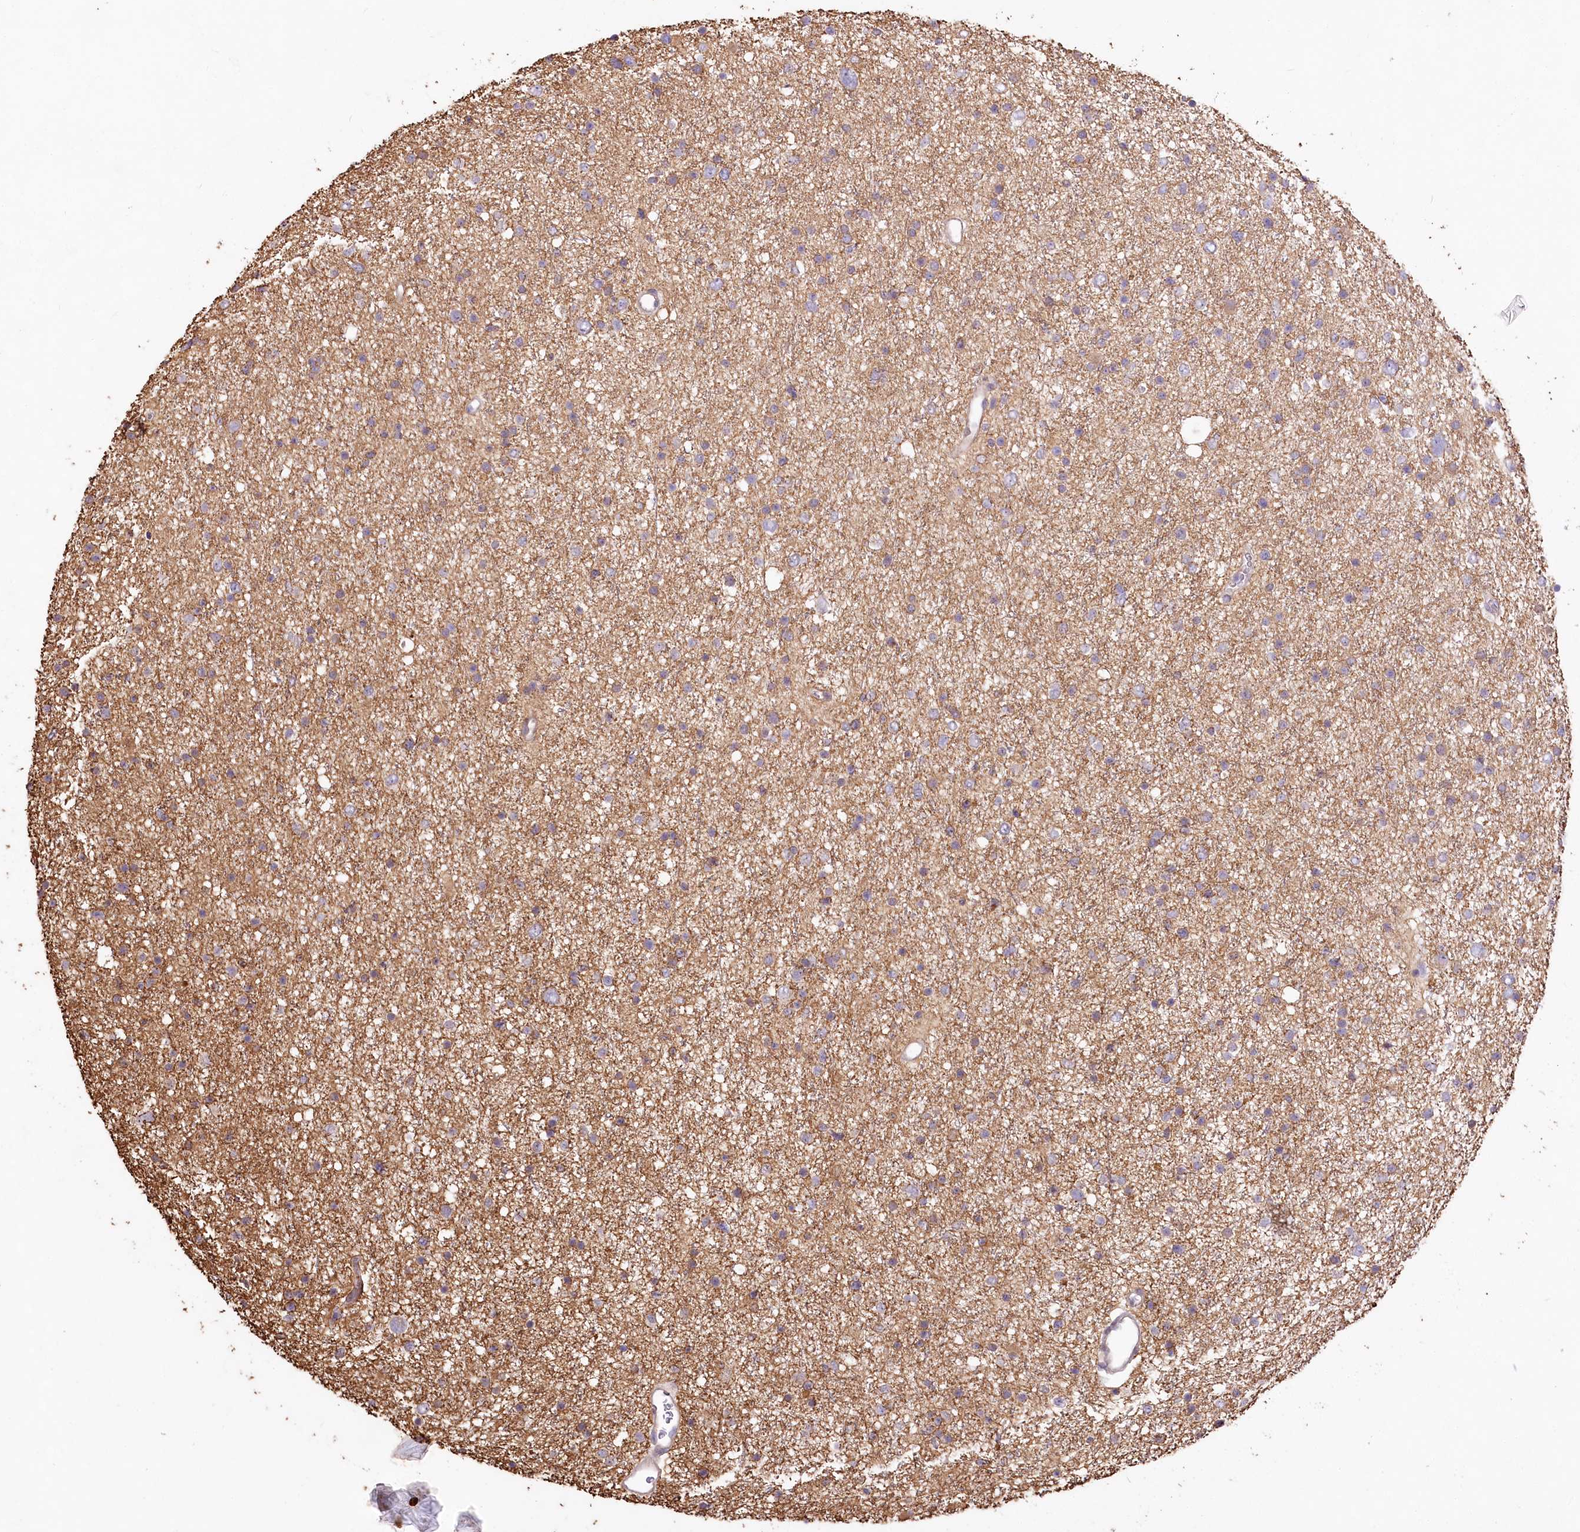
{"staining": {"intensity": "weak", "quantity": "25%-75%", "location": "cytoplasmic/membranous"}, "tissue": "glioma", "cell_type": "Tumor cells", "image_type": "cancer", "snomed": [{"axis": "morphology", "description": "Glioma, malignant, Low grade"}, {"axis": "topography", "description": "Brain"}], "caption": "Immunohistochemistry histopathology image of neoplastic tissue: glioma stained using IHC shows low levels of weak protein expression localized specifically in the cytoplasmic/membranous of tumor cells, appearing as a cytoplasmic/membranous brown color.", "gene": "PYROXD1", "patient": {"sex": "female", "age": 37}}